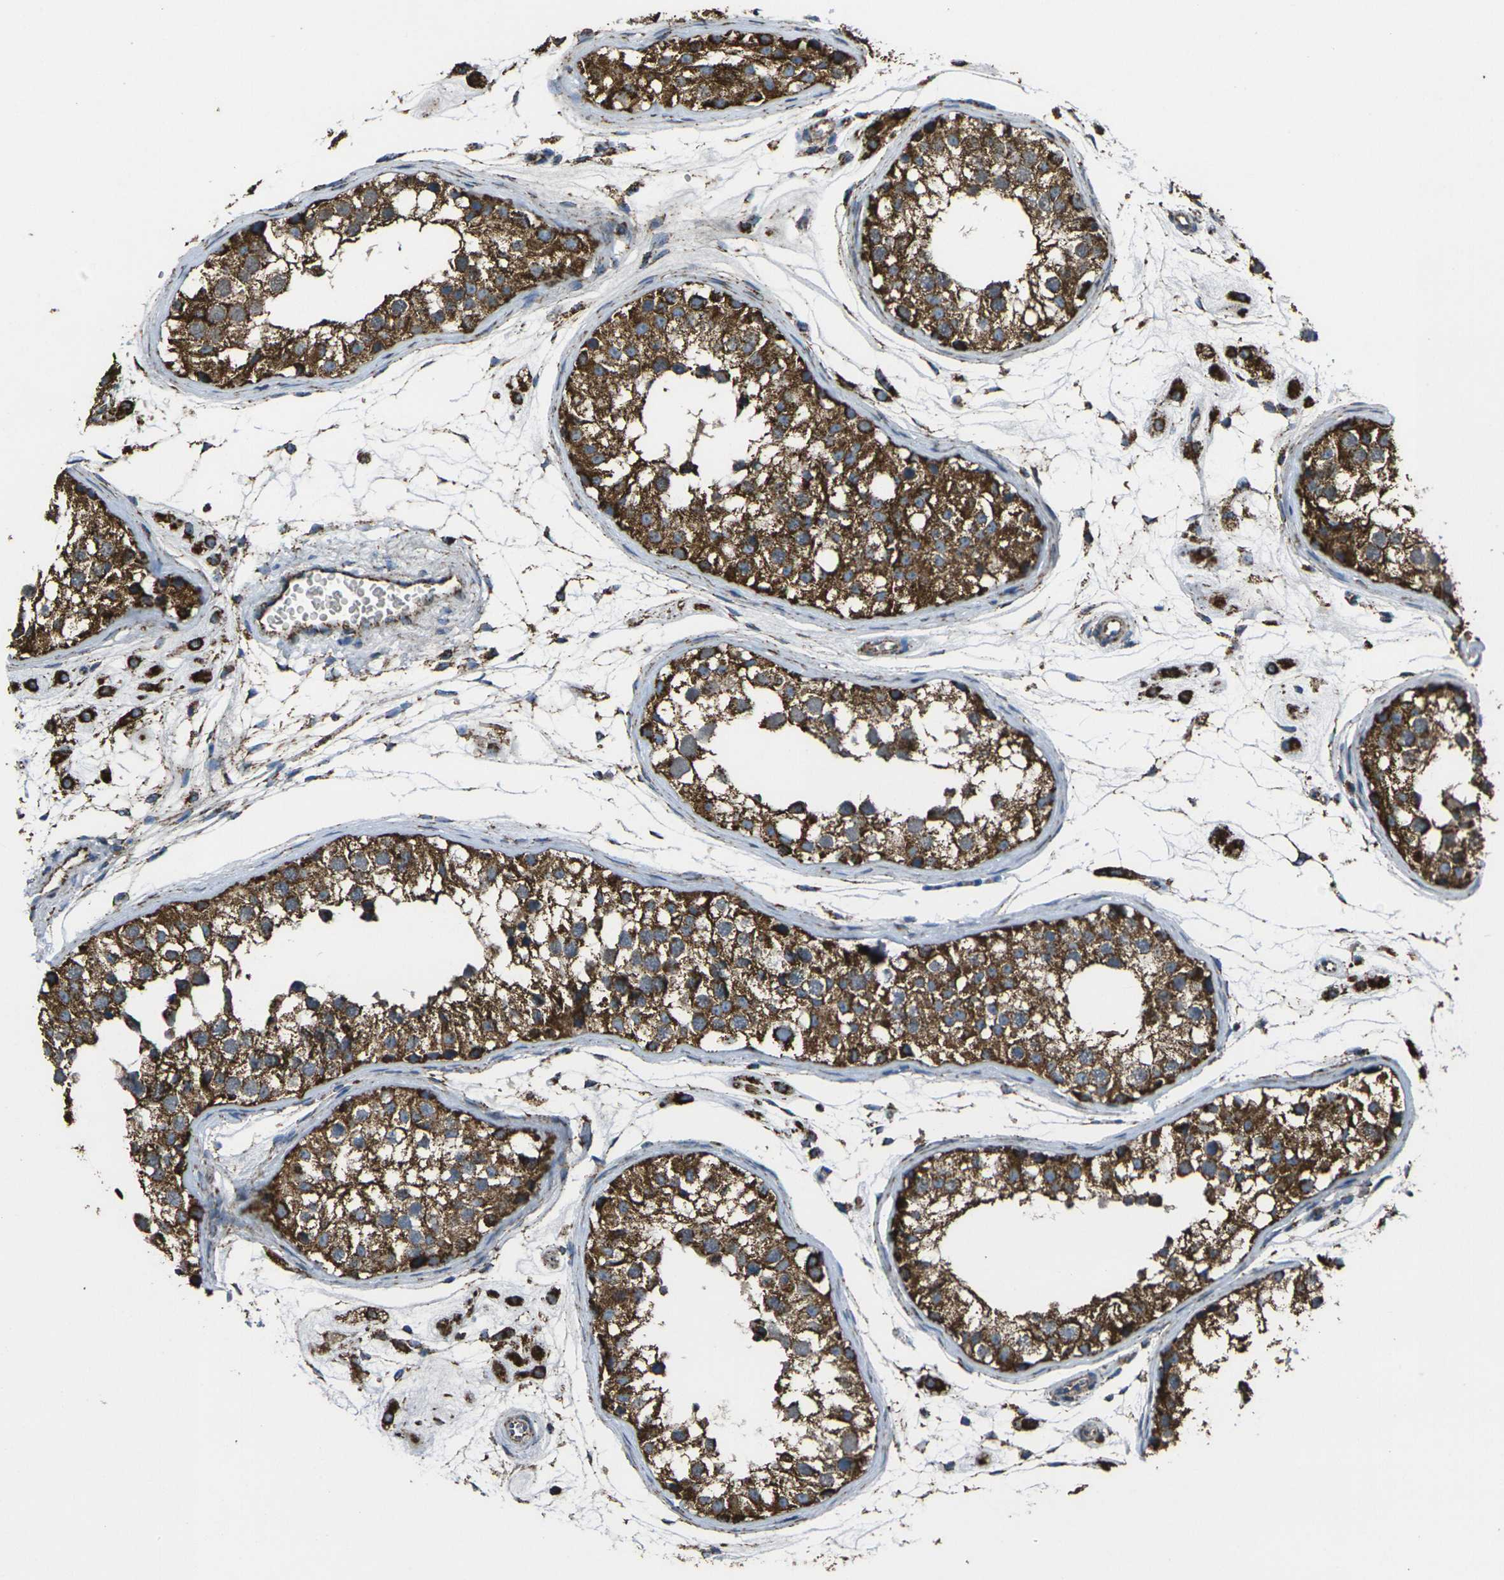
{"staining": {"intensity": "strong", "quantity": ">75%", "location": "cytoplasmic/membranous"}, "tissue": "testis", "cell_type": "Cells in seminiferous ducts", "image_type": "normal", "snomed": [{"axis": "morphology", "description": "Normal tissue, NOS"}, {"axis": "morphology", "description": "Adenocarcinoma, metastatic, NOS"}, {"axis": "topography", "description": "Testis"}], "caption": "Immunohistochemical staining of benign testis demonstrates >75% levels of strong cytoplasmic/membranous protein expression in approximately >75% of cells in seminiferous ducts. Using DAB (3,3'-diaminobenzidine) (brown) and hematoxylin (blue) stains, captured at high magnification using brightfield microscopy.", "gene": "KLHL5", "patient": {"sex": "male", "age": 26}}